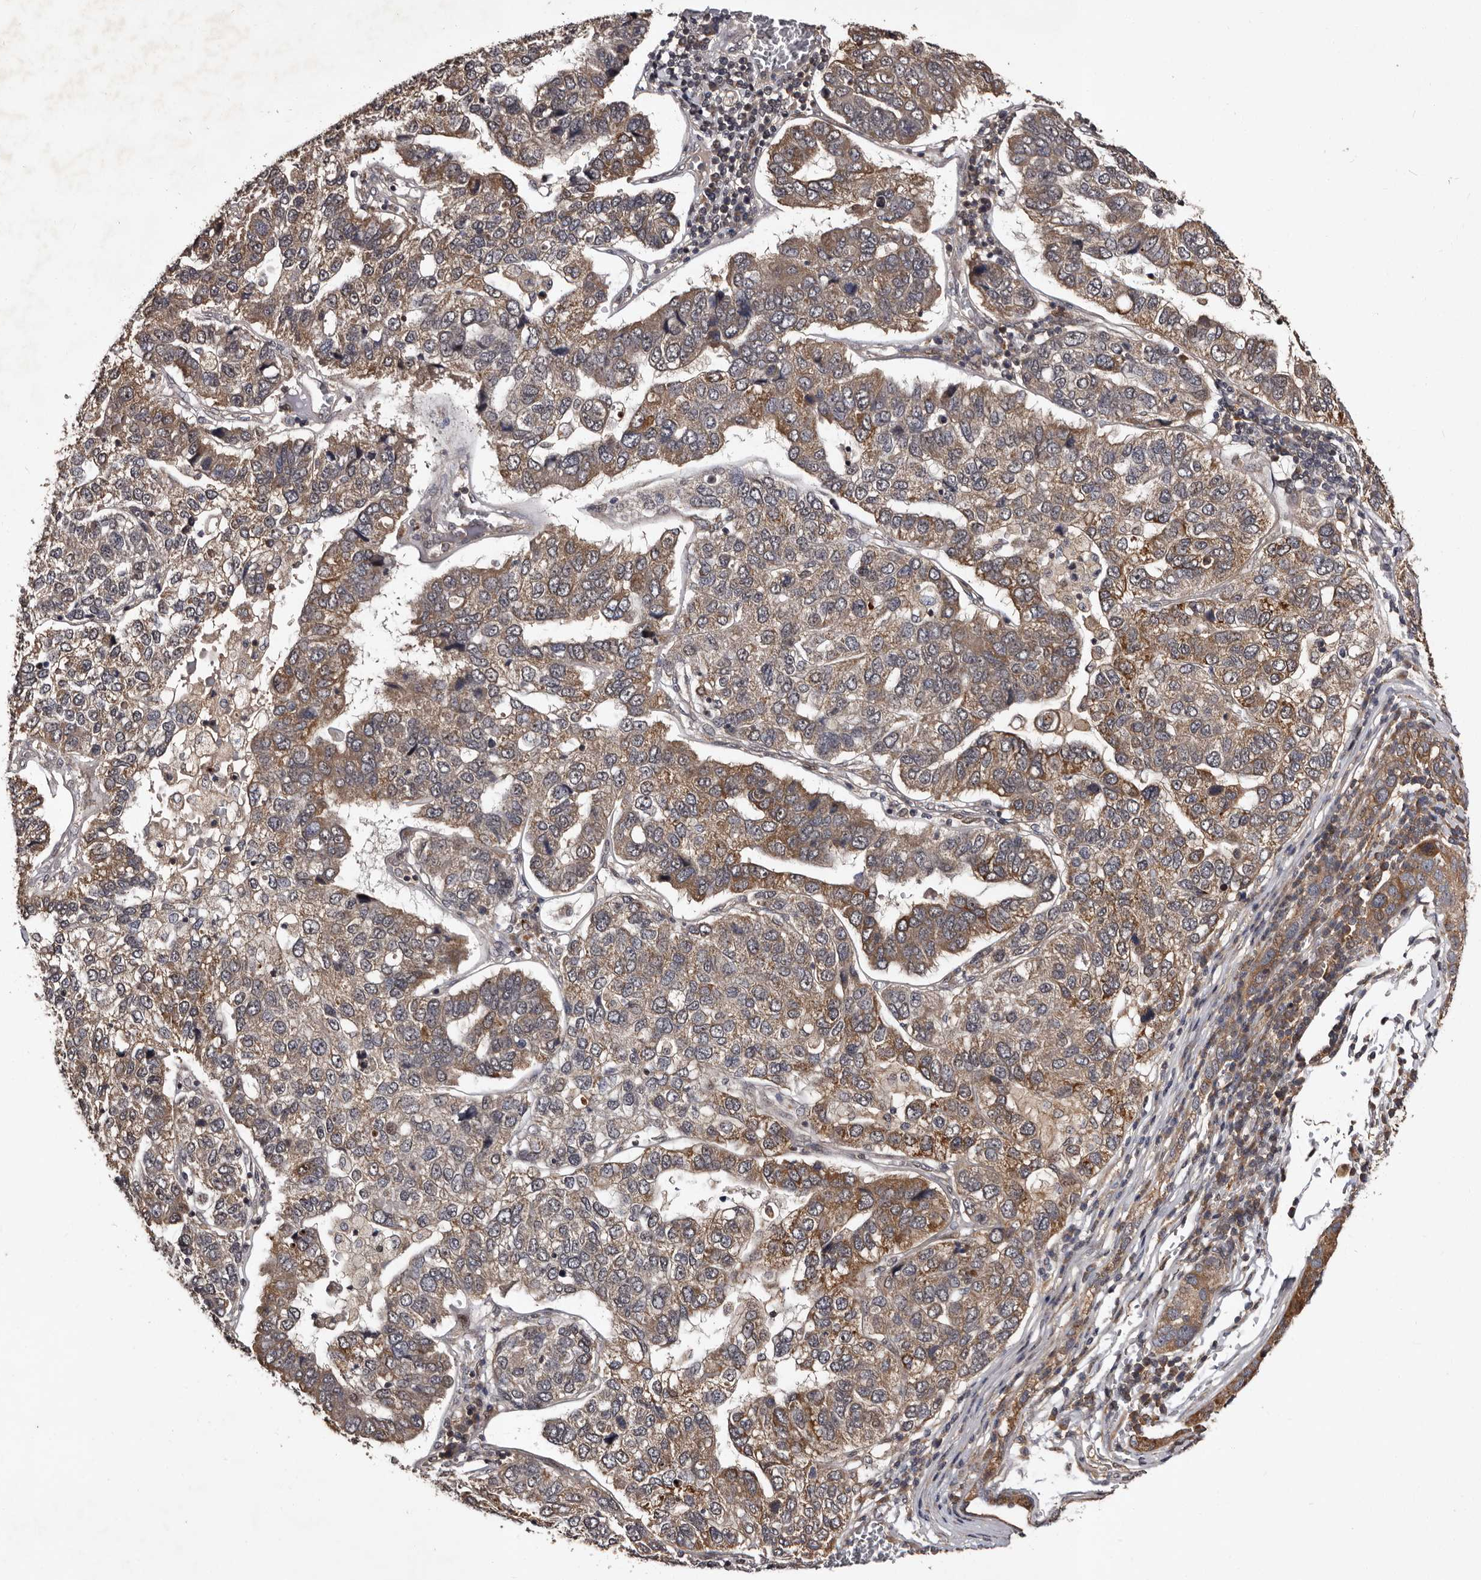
{"staining": {"intensity": "moderate", "quantity": "25%-75%", "location": "cytoplasmic/membranous"}, "tissue": "pancreatic cancer", "cell_type": "Tumor cells", "image_type": "cancer", "snomed": [{"axis": "morphology", "description": "Adenocarcinoma, NOS"}, {"axis": "topography", "description": "Pancreas"}], "caption": "Immunohistochemistry of human pancreatic cancer reveals medium levels of moderate cytoplasmic/membranous positivity in about 25%-75% of tumor cells. (DAB (3,3'-diaminobenzidine) IHC, brown staining for protein, blue staining for nuclei).", "gene": "MKRN3", "patient": {"sex": "female", "age": 61}}